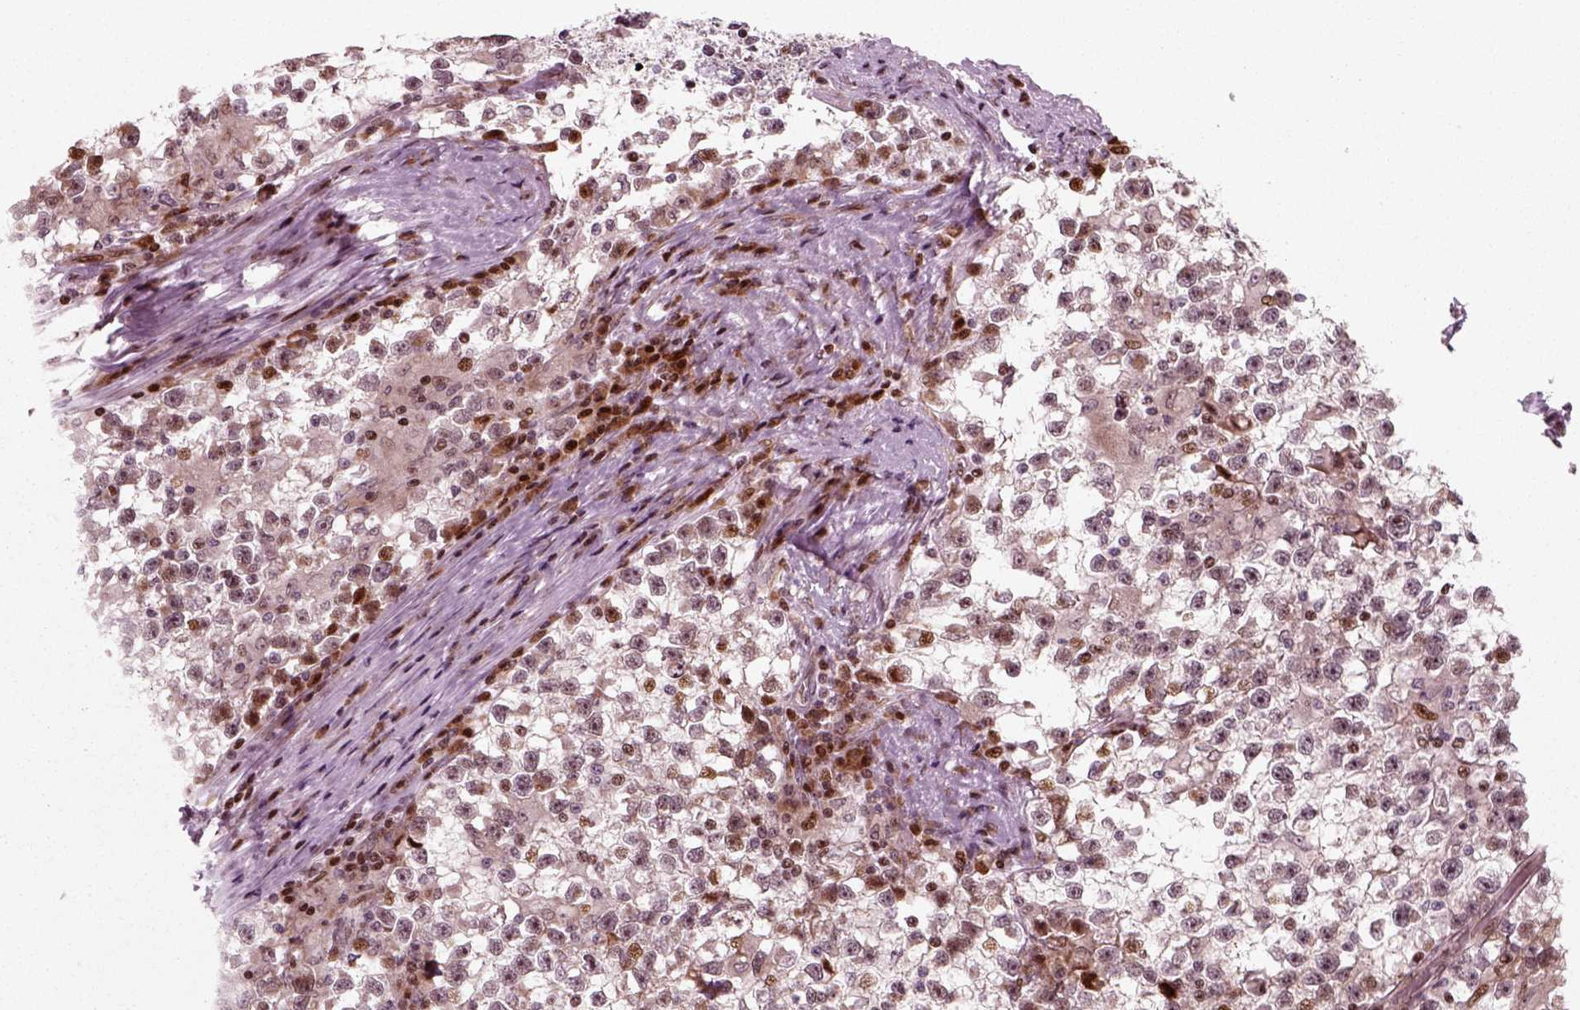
{"staining": {"intensity": "moderate", "quantity": "<25%", "location": "nuclear"}, "tissue": "testis cancer", "cell_type": "Tumor cells", "image_type": "cancer", "snomed": [{"axis": "morphology", "description": "Seminoma, NOS"}, {"axis": "topography", "description": "Testis"}], "caption": "This is an image of IHC staining of seminoma (testis), which shows moderate expression in the nuclear of tumor cells.", "gene": "CDC14A", "patient": {"sex": "male", "age": 31}}